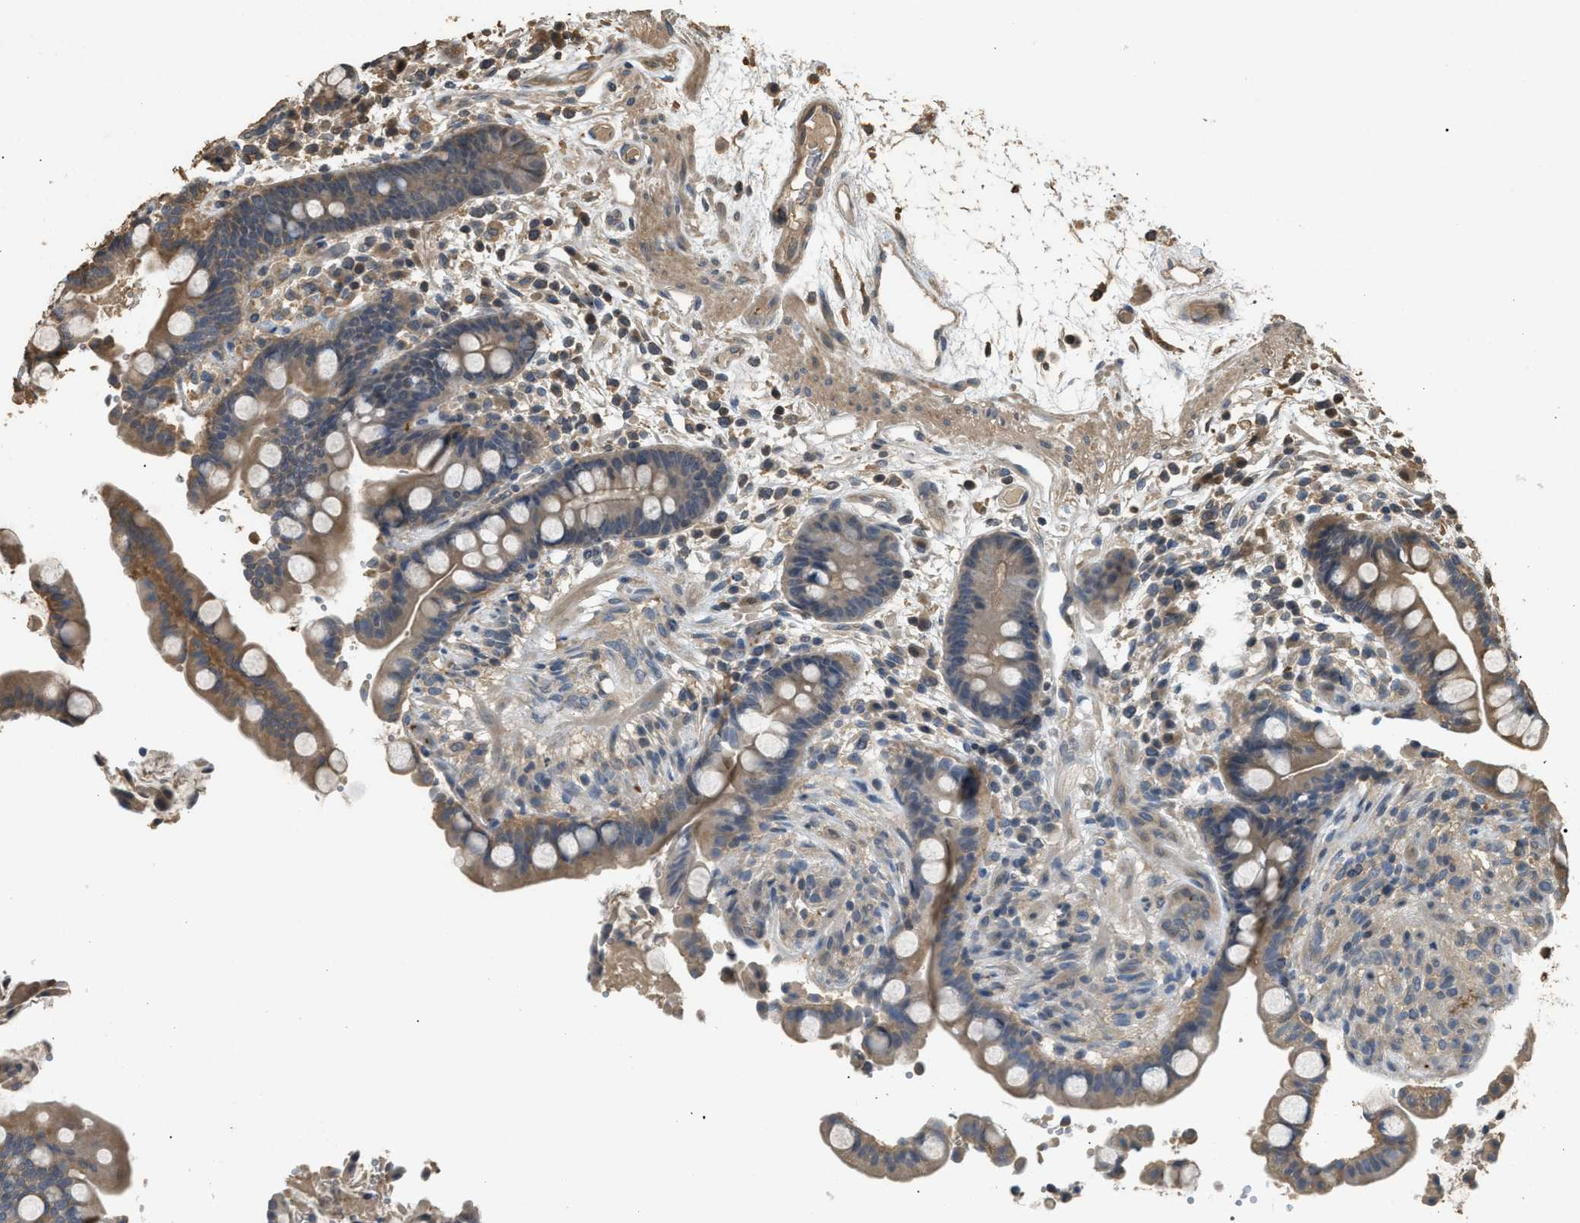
{"staining": {"intensity": "moderate", "quantity": ">75%", "location": "cytoplasmic/membranous"}, "tissue": "colon", "cell_type": "Endothelial cells", "image_type": "normal", "snomed": [{"axis": "morphology", "description": "Normal tissue, NOS"}, {"axis": "topography", "description": "Colon"}], "caption": "Colon stained with a brown dye reveals moderate cytoplasmic/membranous positive positivity in about >75% of endothelial cells.", "gene": "ARHGDIA", "patient": {"sex": "male", "age": 73}}